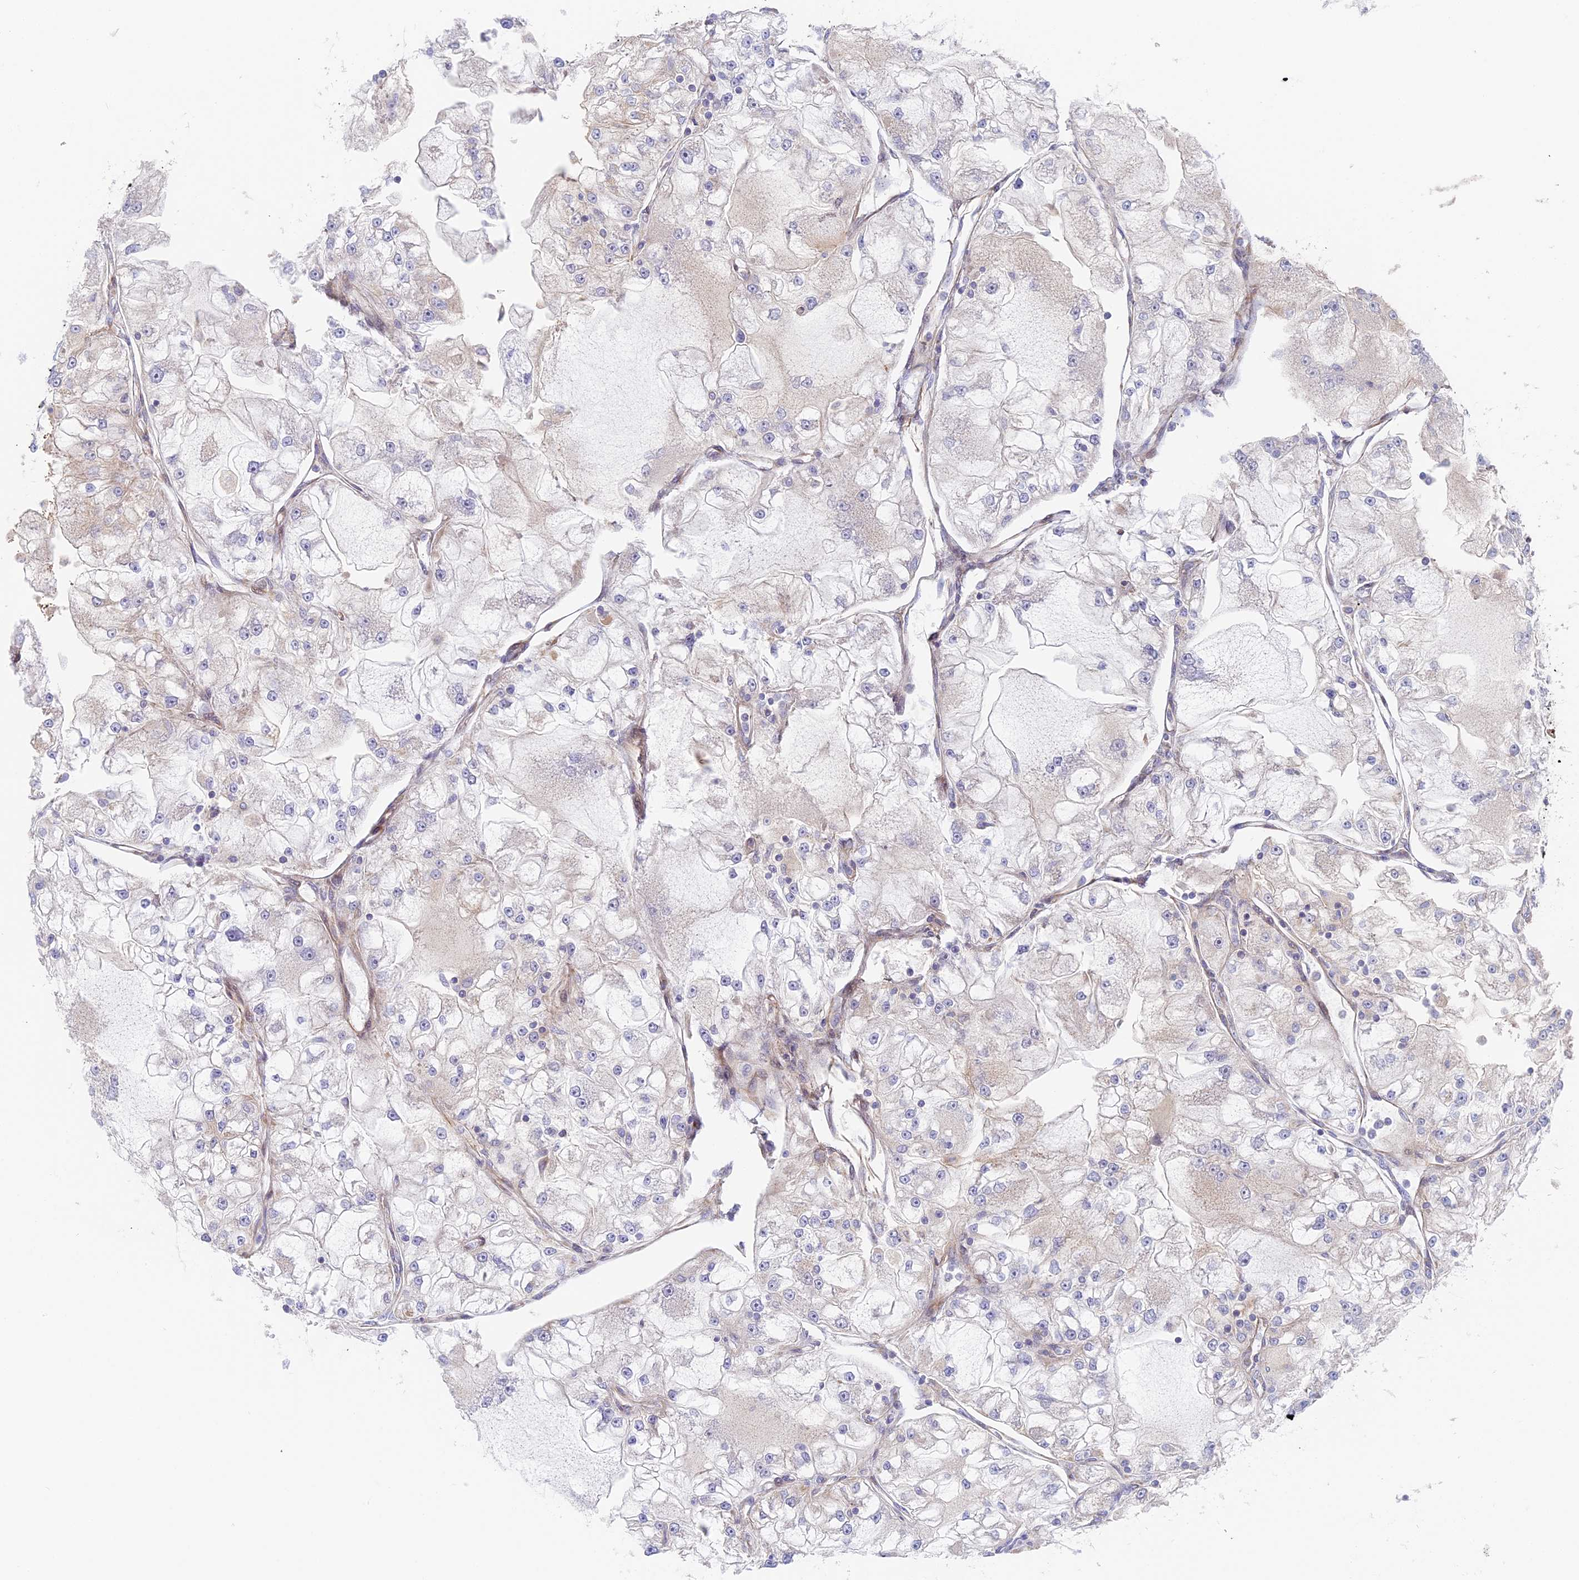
{"staining": {"intensity": "negative", "quantity": "none", "location": "none"}, "tissue": "renal cancer", "cell_type": "Tumor cells", "image_type": "cancer", "snomed": [{"axis": "morphology", "description": "Adenocarcinoma, NOS"}, {"axis": "topography", "description": "Kidney"}], "caption": "DAB immunohistochemical staining of adenocarcinoma (renal) exhibits no significant staining in tumor cells. (DAB IHC with hematoxylin counter stain).", "gene": "DDA1", "patient": {"sex": "female", "age": 72}}